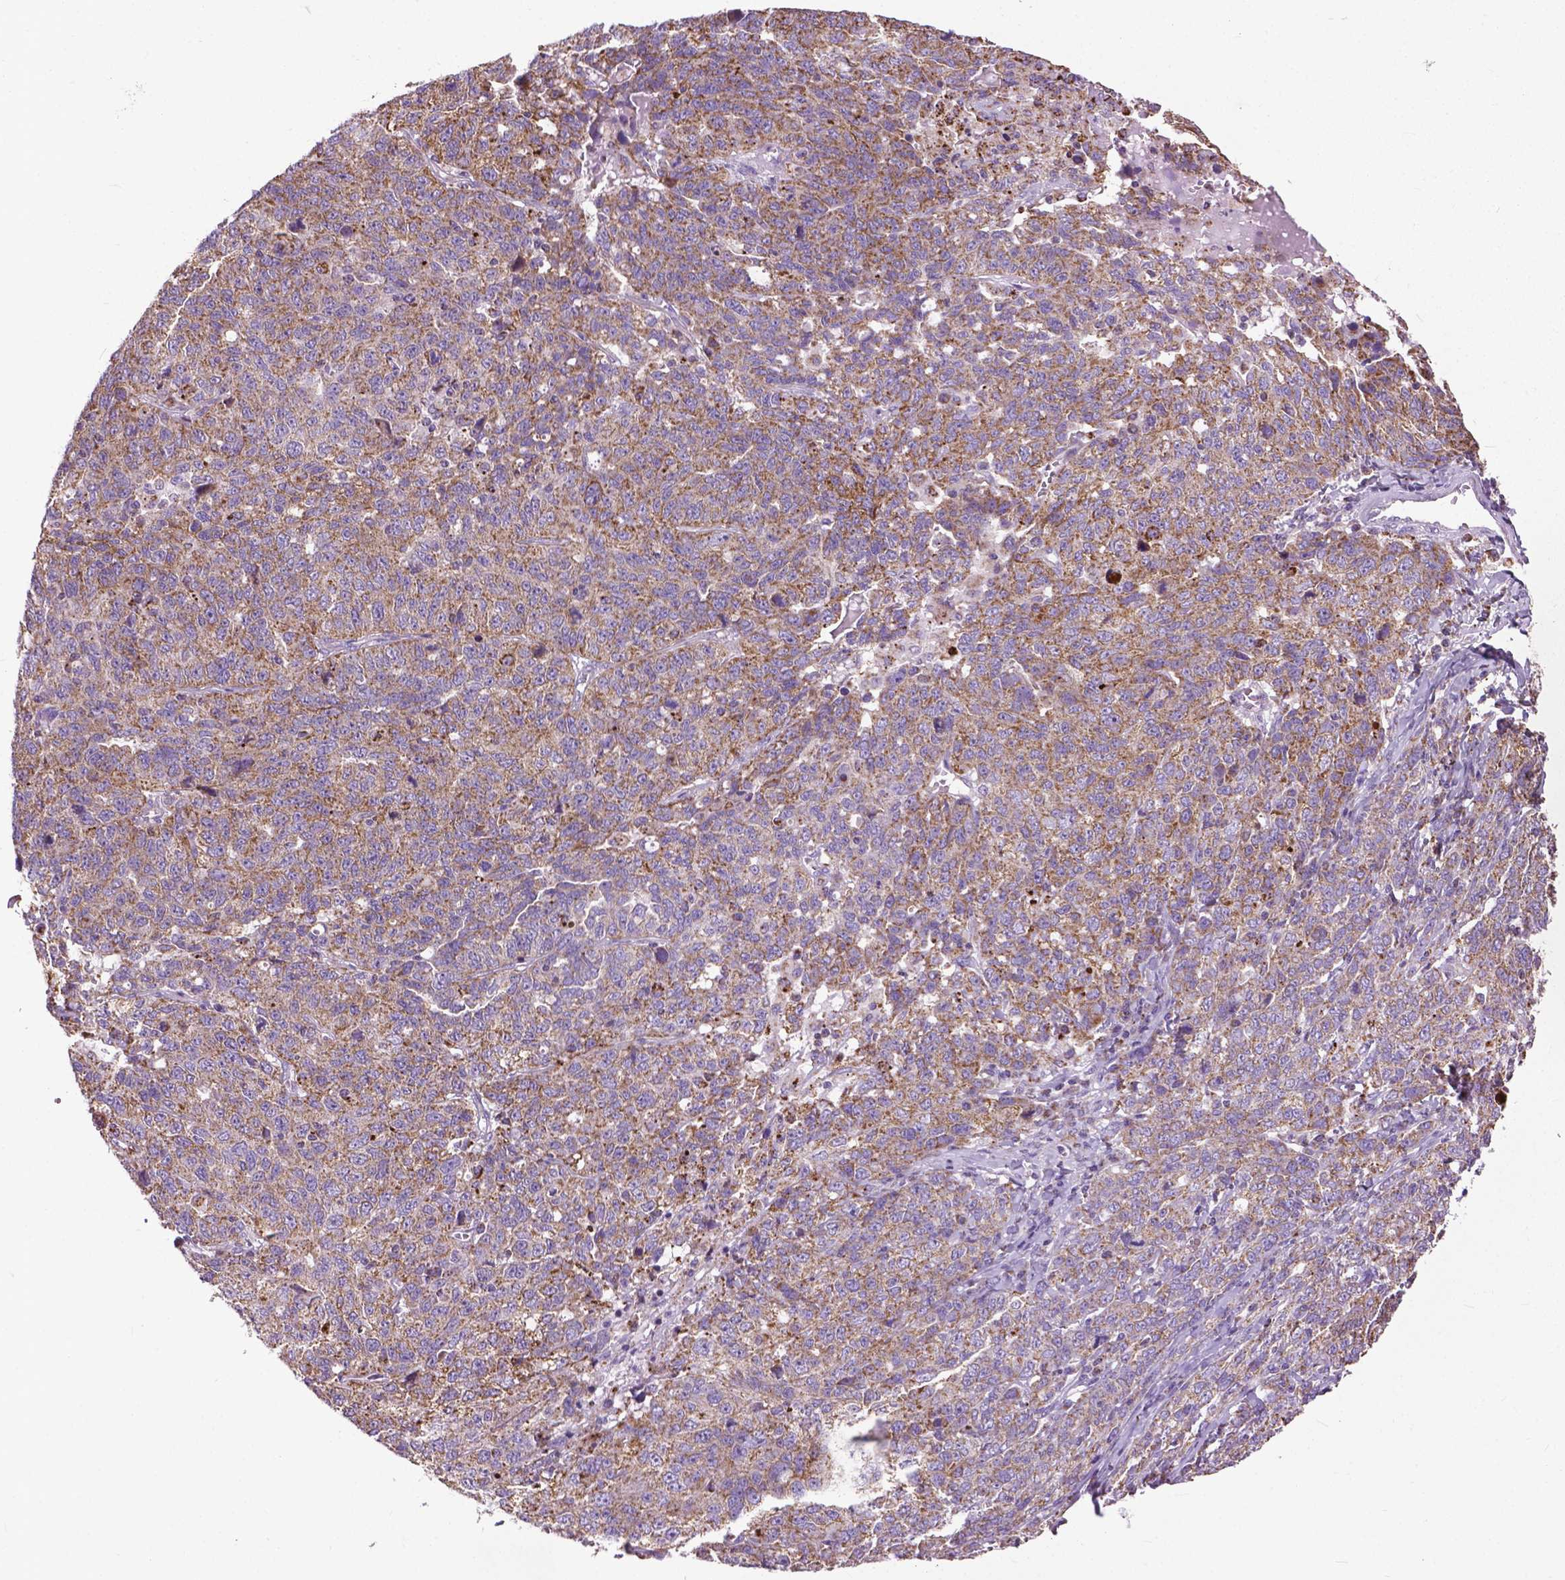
{"staining": {"intensity": "moderate", "quantity": ">75%", "location": "cytoplasmic/membranous"}, "tissue": "ovarian cancer", "cell_type": "Tumor cells", "image_type": "cancer", "snomed": [{"axis": "morphology", "description": "Cystadenocarcinoma, serous, NOS"}, {"axis": "topography", "description": "Ovary"}], "caption": "An image of ovarian serous cystadenocarcinoma stained for a protein exhibits moderate cytoplasmic/membranous brown staining in tumor cells. (Brightfield microscopy of DAB IHC at high magnification).", "gene": "VDAC1", "patient": {"sex": "female", "age": 71}}